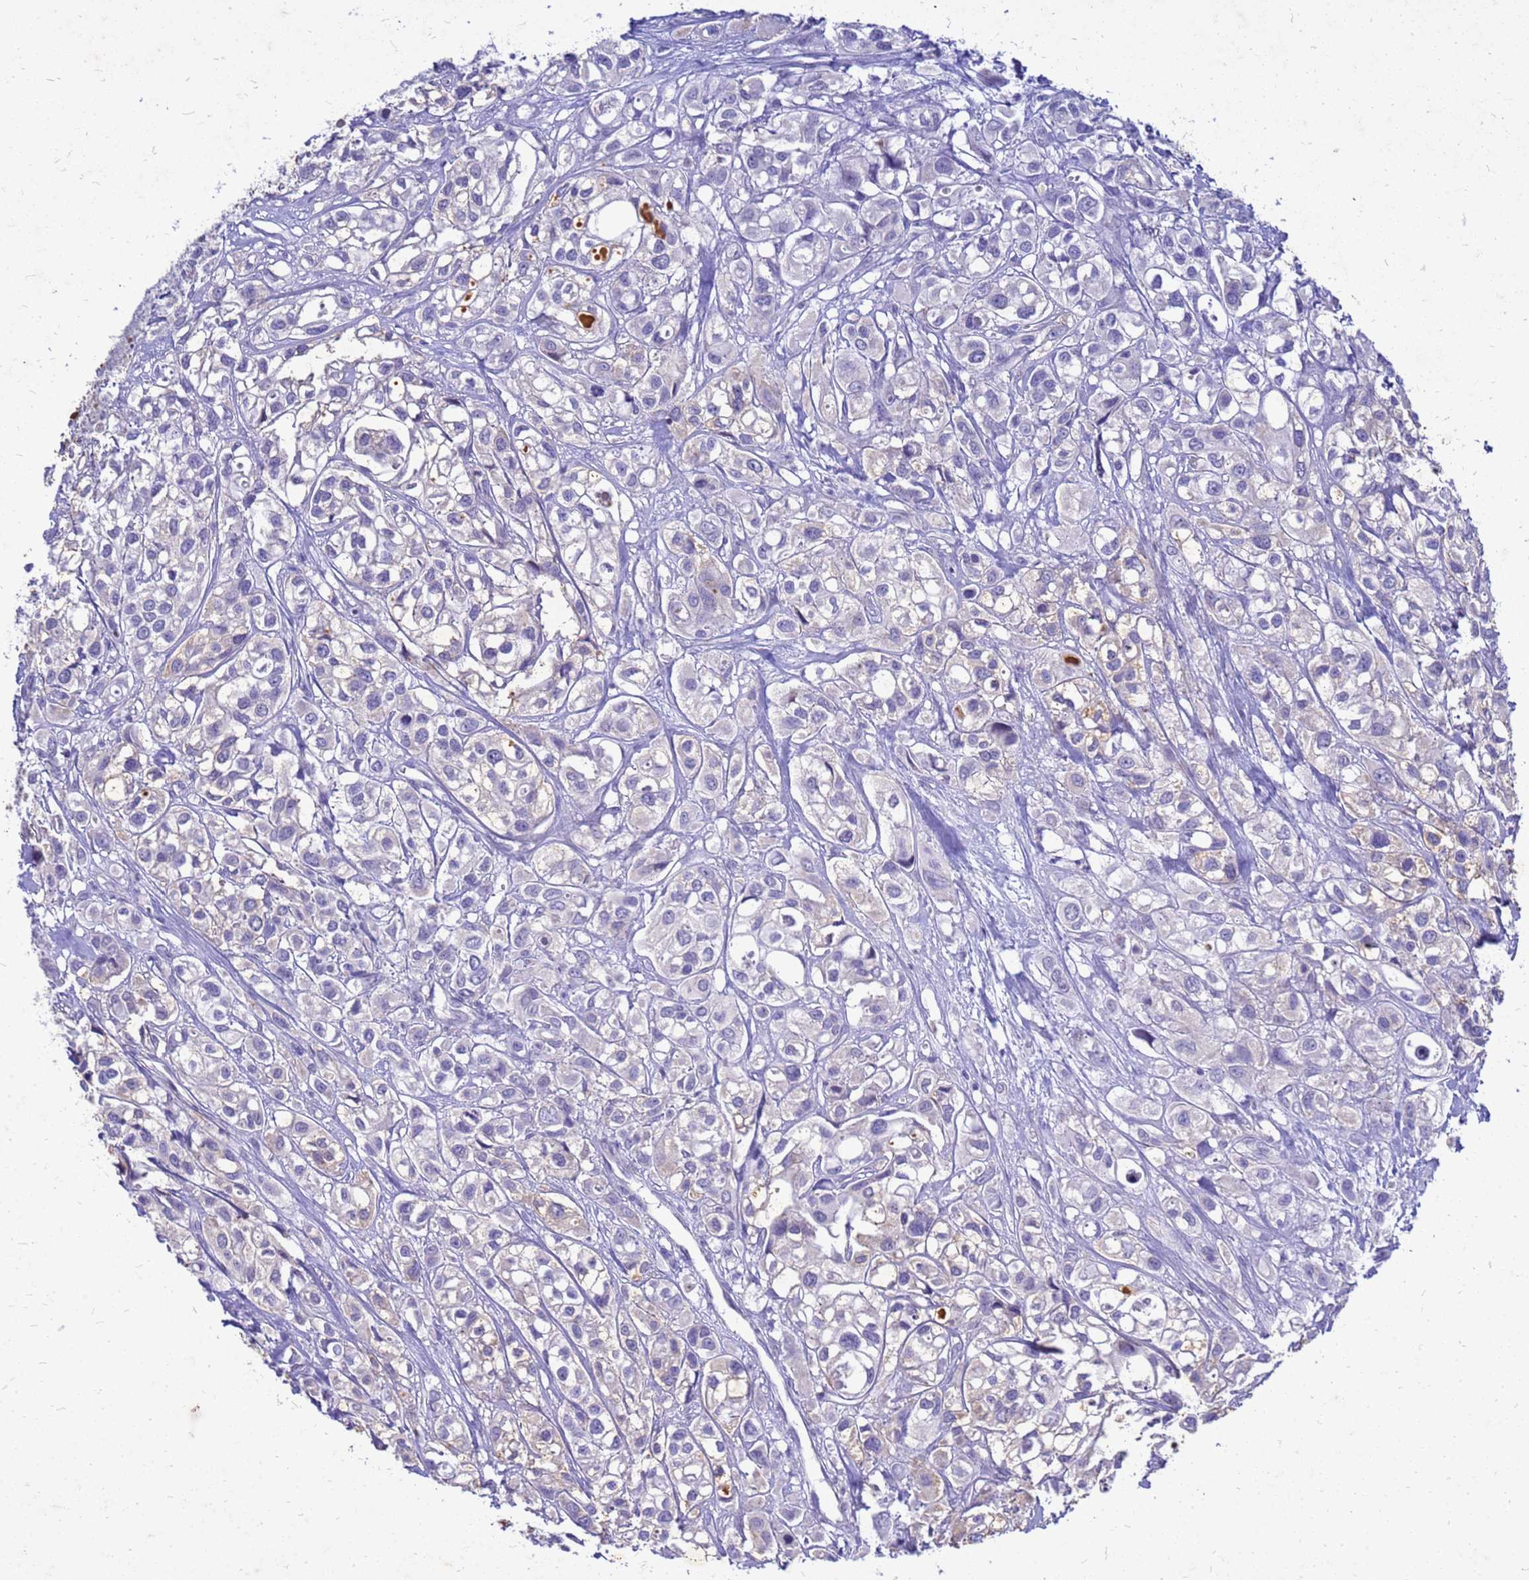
{"staining": {"intensity": "negative", "quantity": "none", "location": "none"}, "tissue": "urothelial cancer", "cell_type": "Tumor cells", "image_type": "cancer", "snomed": [{"axis": "morphology", "description": "Urothelial carcinoma, High grade"}, {"axis": "topography", "description": "Urinary bladder"}], "caption": "A histopathology image of human urothelial cancer is negative for staining in tumor cells. (DAB immunohistochemistry with hematoxylin counter stain).", "gene": "AKR1C1", "patient": {"sex": "male", "age": 67}}